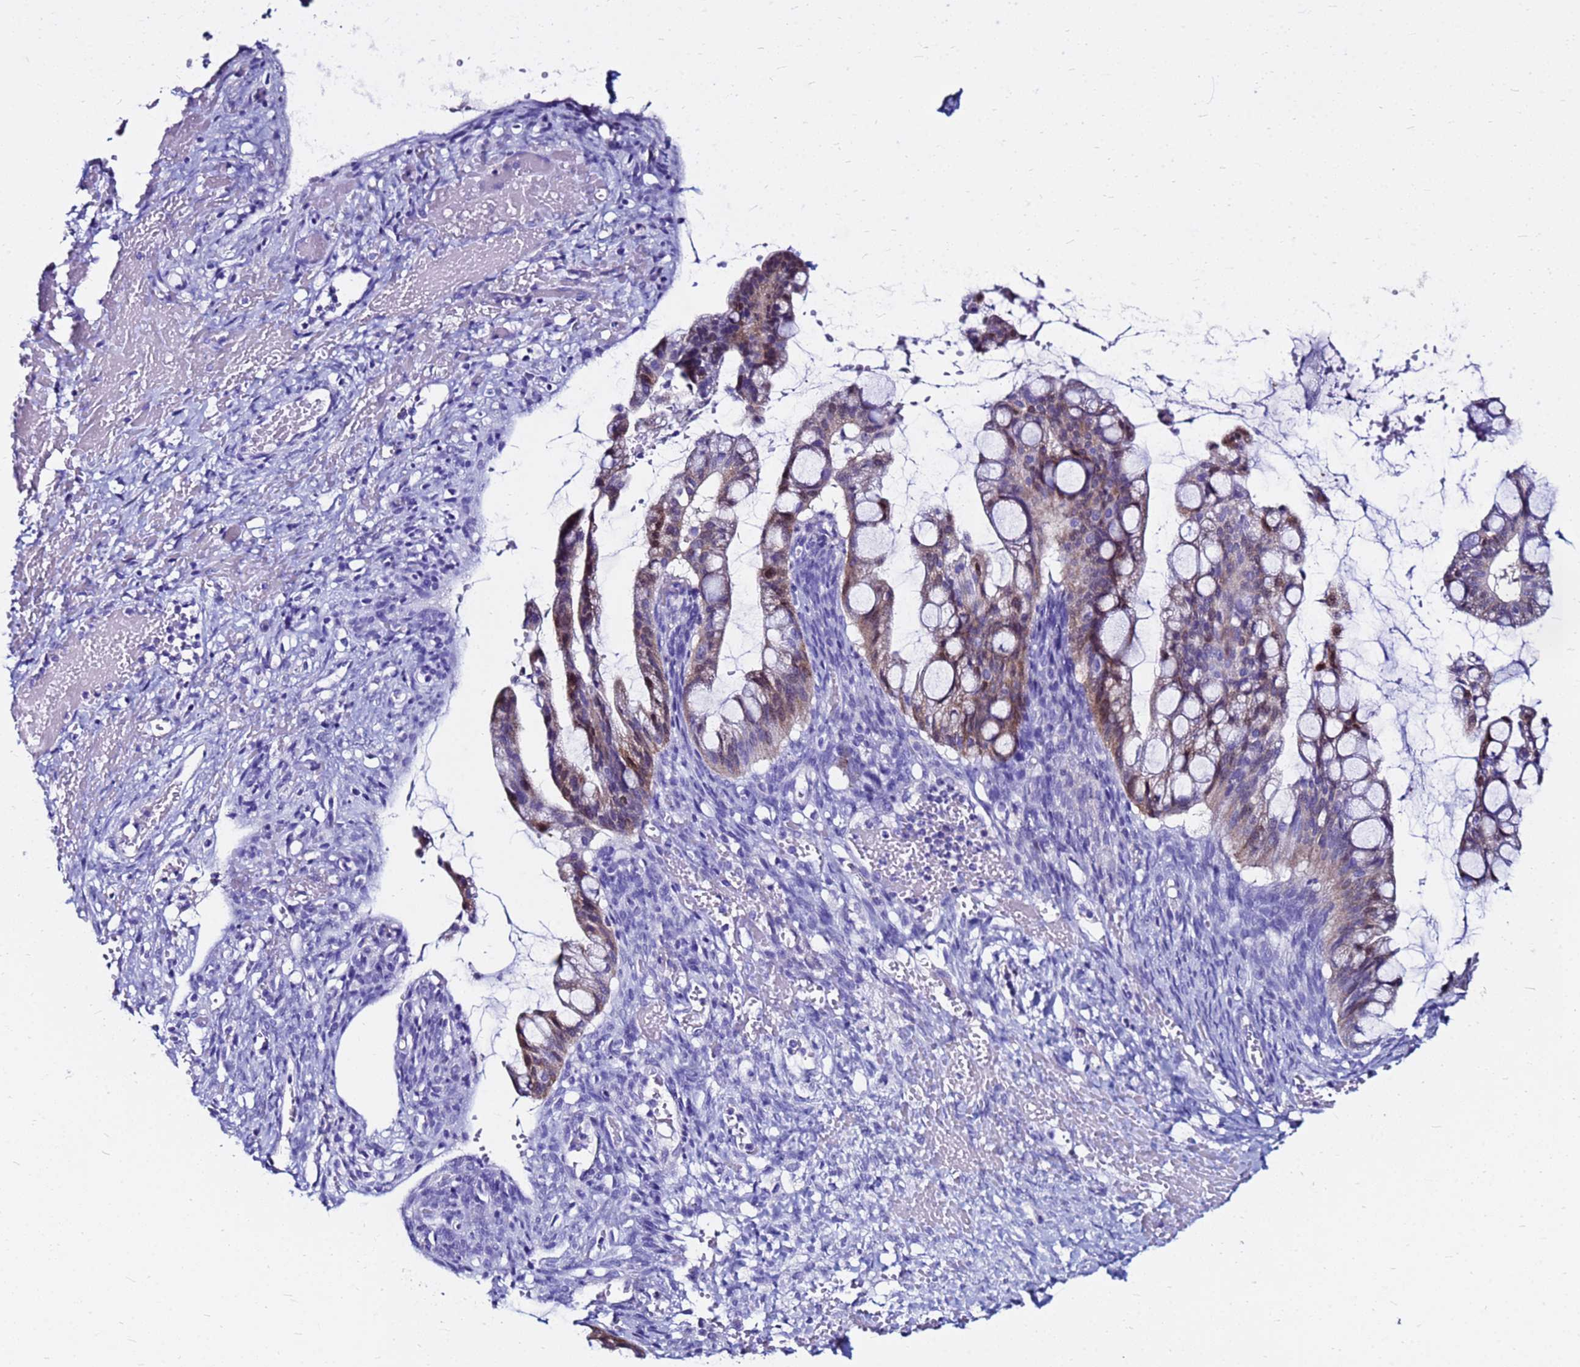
{"staining": {"intensity": "moderate", "quantity": "25%-75%", "location": "cytoplasmic/membranous,nuclear"}, "tissue": "ovarian cancer", "cell_type": "Tumor cells", "image_type": "cancer", "snomed": [{"axis": "morphology", "description": "Cystadenocarcinoma, mucinous, NOS"}, {"axis": "topography", "description": "Ovary"}], "caption": "Immunohistochemistry image of neoplastic tissue: human ovarian cancer (mucinous cystadenocarcinoma) stained using IHC demonstrates medium levels of moderate protein expression localized specifically in the cytoplasmic/membranous and nuclear of tumor cells, appearing as a cytoplasmic/membranous and nuclear brown color.", "gene": "PPP1R14C", "patient": {"sex": "female", "age": 73}}